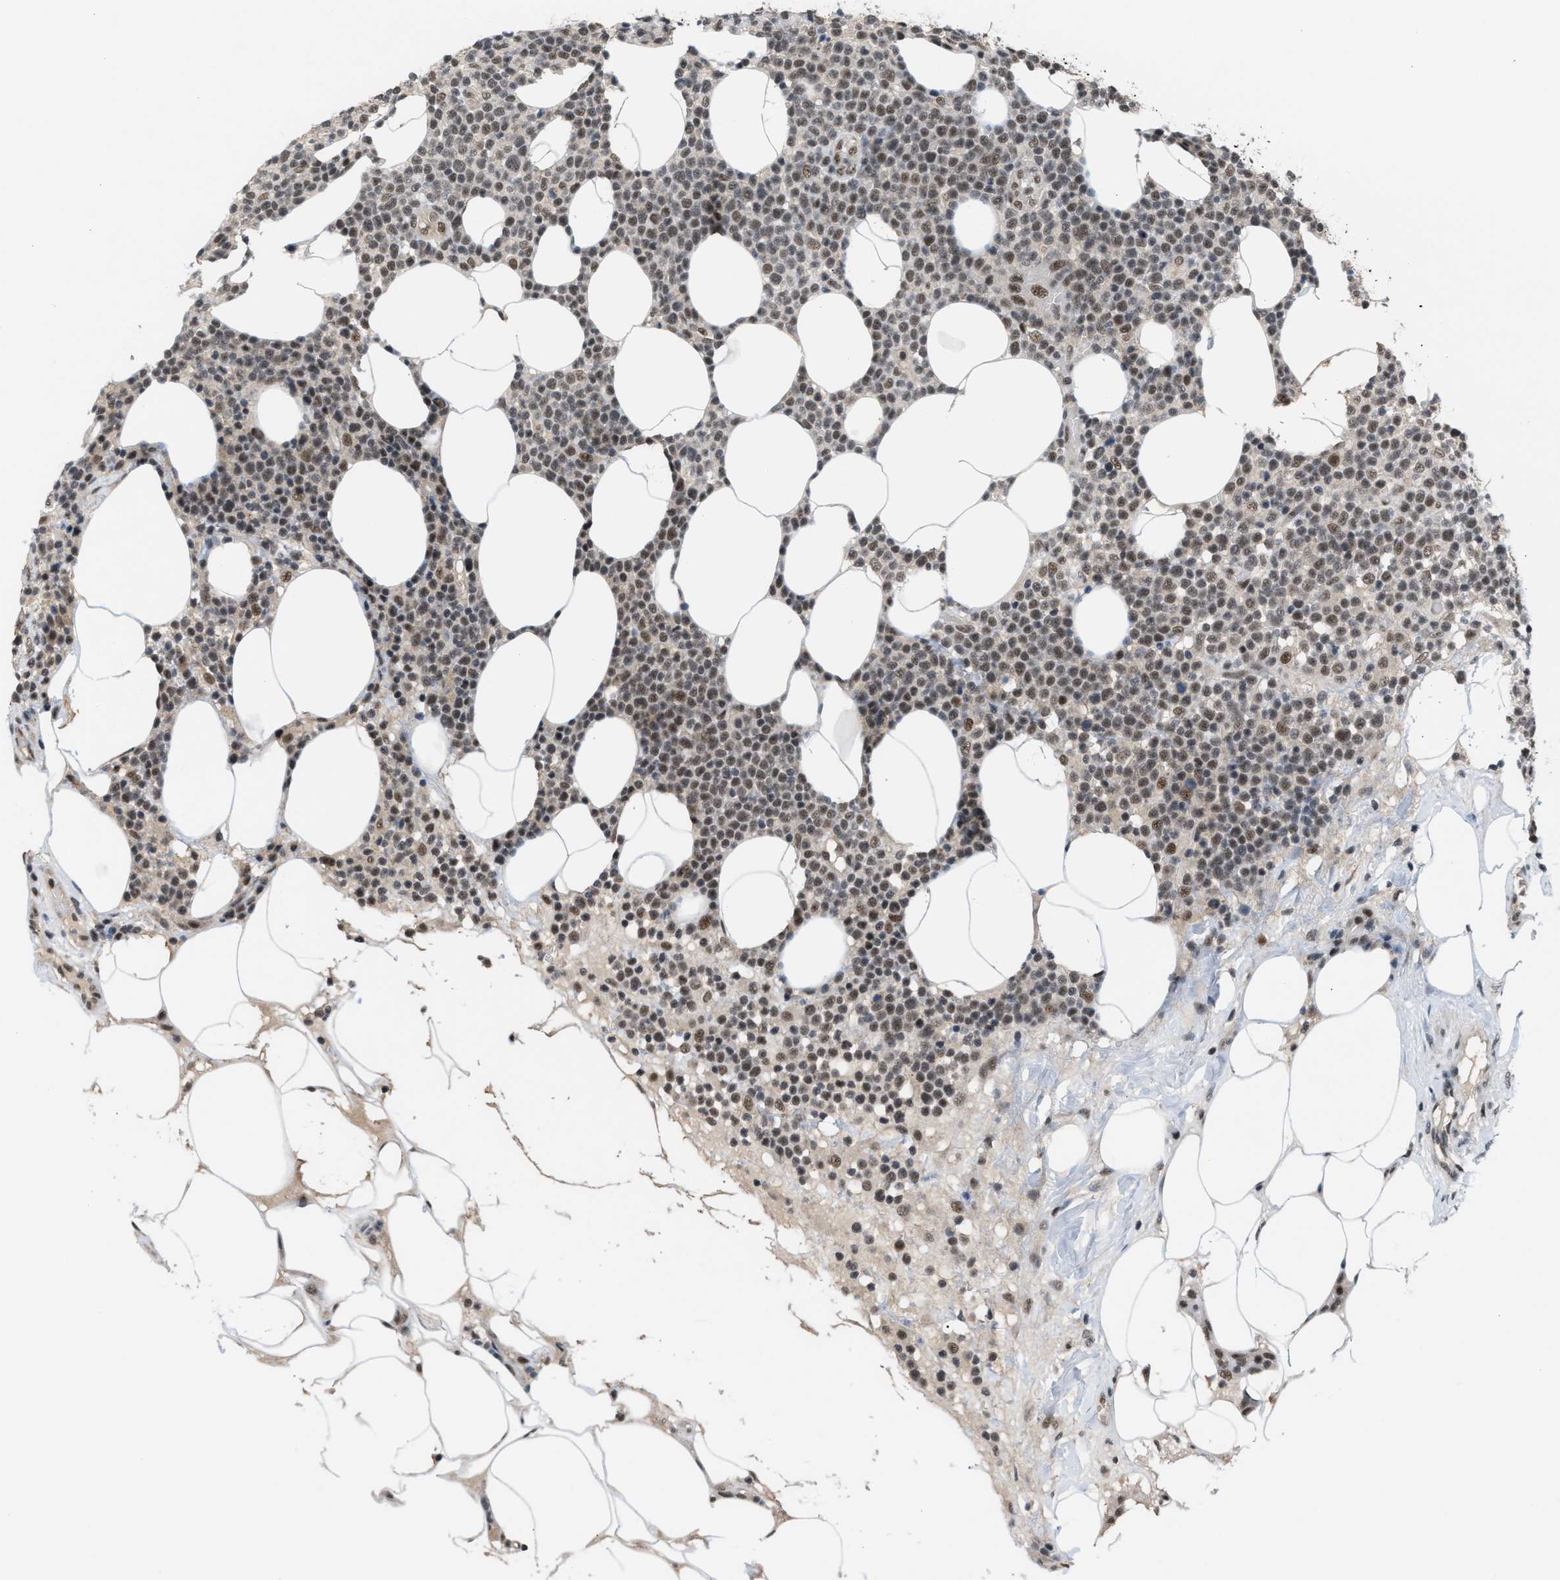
{"staining": {"intensity": "moderate", "quantity": "25%-75%", "location": "nuclear"}, "tissue": "lymphoma", "cell_type": "Tumor cells", "image_type": "cancer", "snomed": [{"axis": "morphology", "description": "Malignant lymphoma, non-Hodgkin's type, High grade"}, {"axis": "topography", "description": "Lymph node"}], "caption": "Immunohistochemical staining of lymphoma displays moderate nuclear protein expression in approximately 25%-75% of tumor cells.", "gene": "PRPF4", "patient": {"sex": "male", "age": 61}}